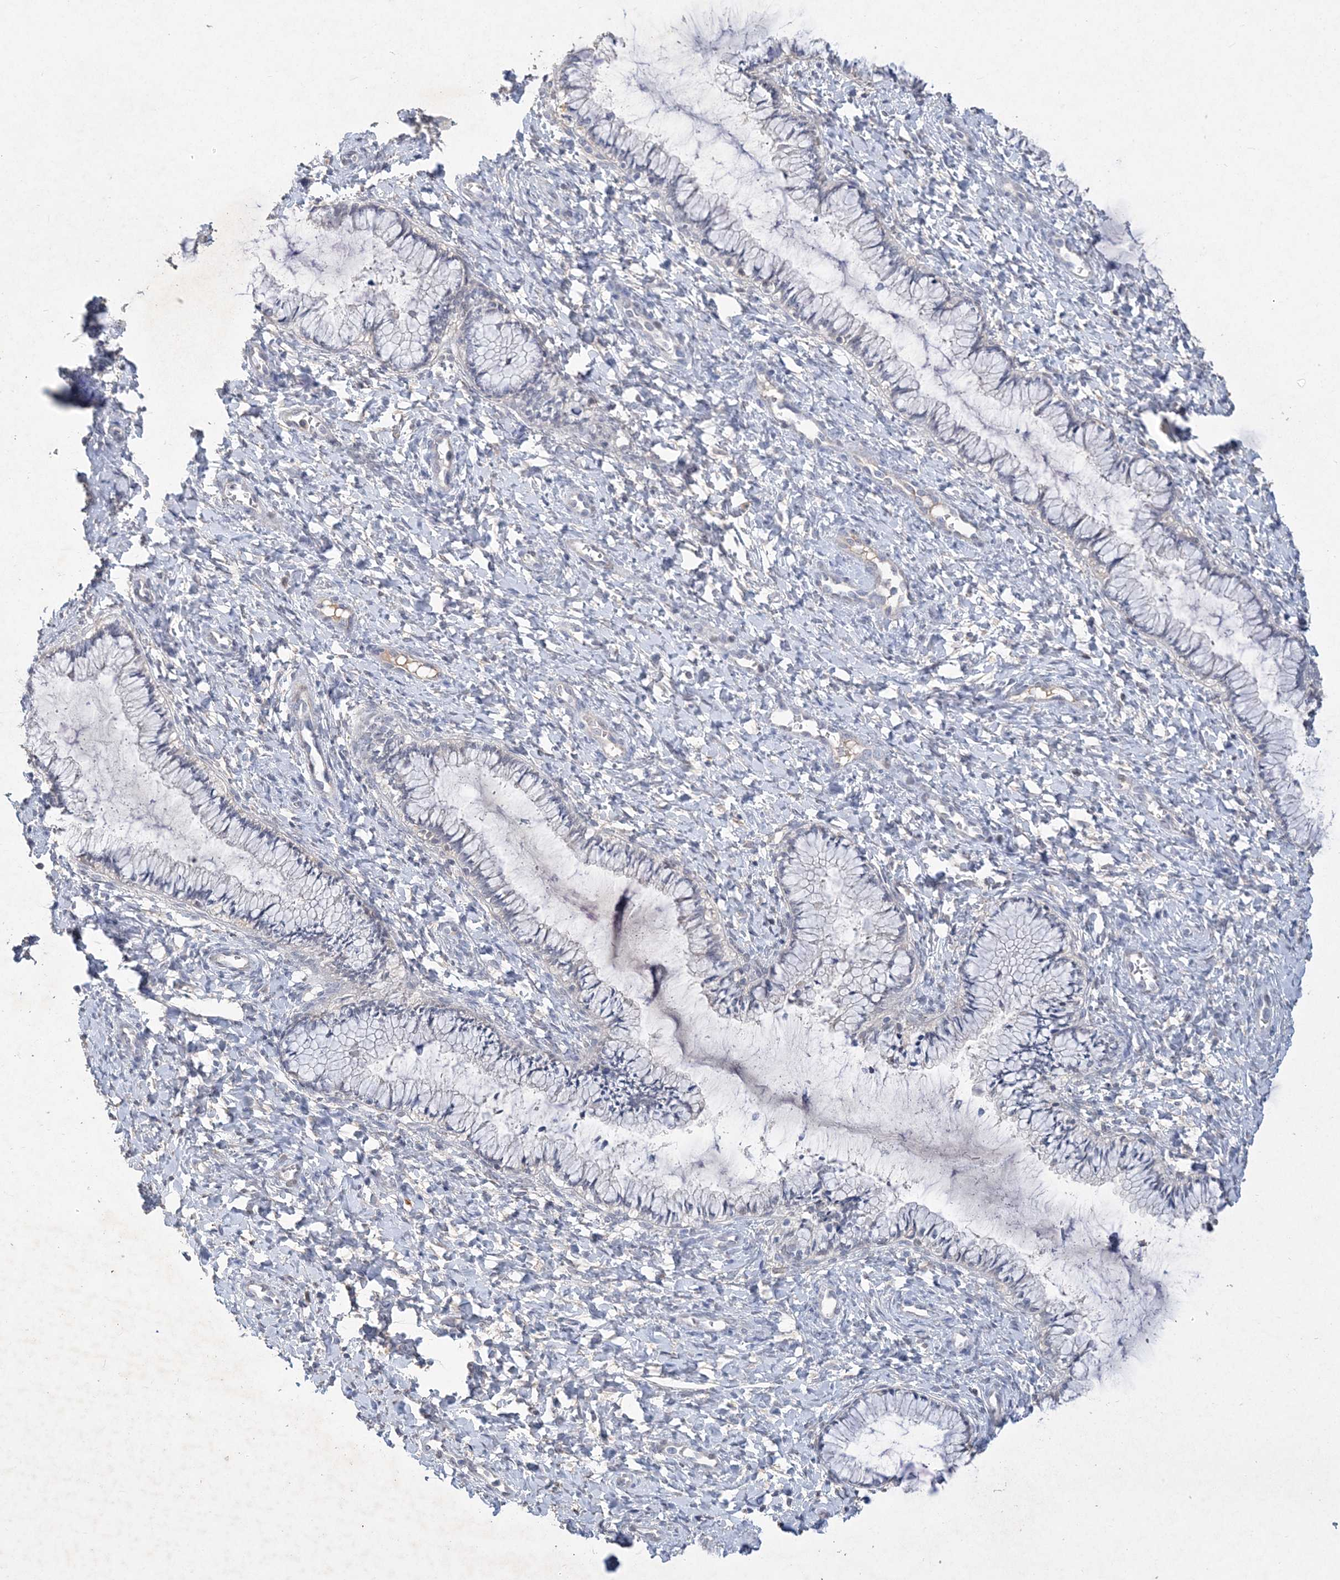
{"staining": {"intensity": "negative", "quantity": "none", "location": "none"}, "tissue": "cervix", "cell_type": "Glandular cells", "image_type": "normal", "snomed": [{"axis": "morphology", "description": "Normal tissue, NOS"}, {"axis": "morphology", "description": "Adenocarcinoma, NOS"}, {"axis": "topography", "description": "Cervix"}], "caption": "Immunohistochemical staining of benign cervix demonstrates no significant positivity in glandular cells. The staining was performed using DAB to visualize the protein expression in brown, while the nuclei were stained in blue with hematoxylin (Magnification: 20x).", "gene": "C11orf58", "patient": {"sex": "female", "age": 29}}